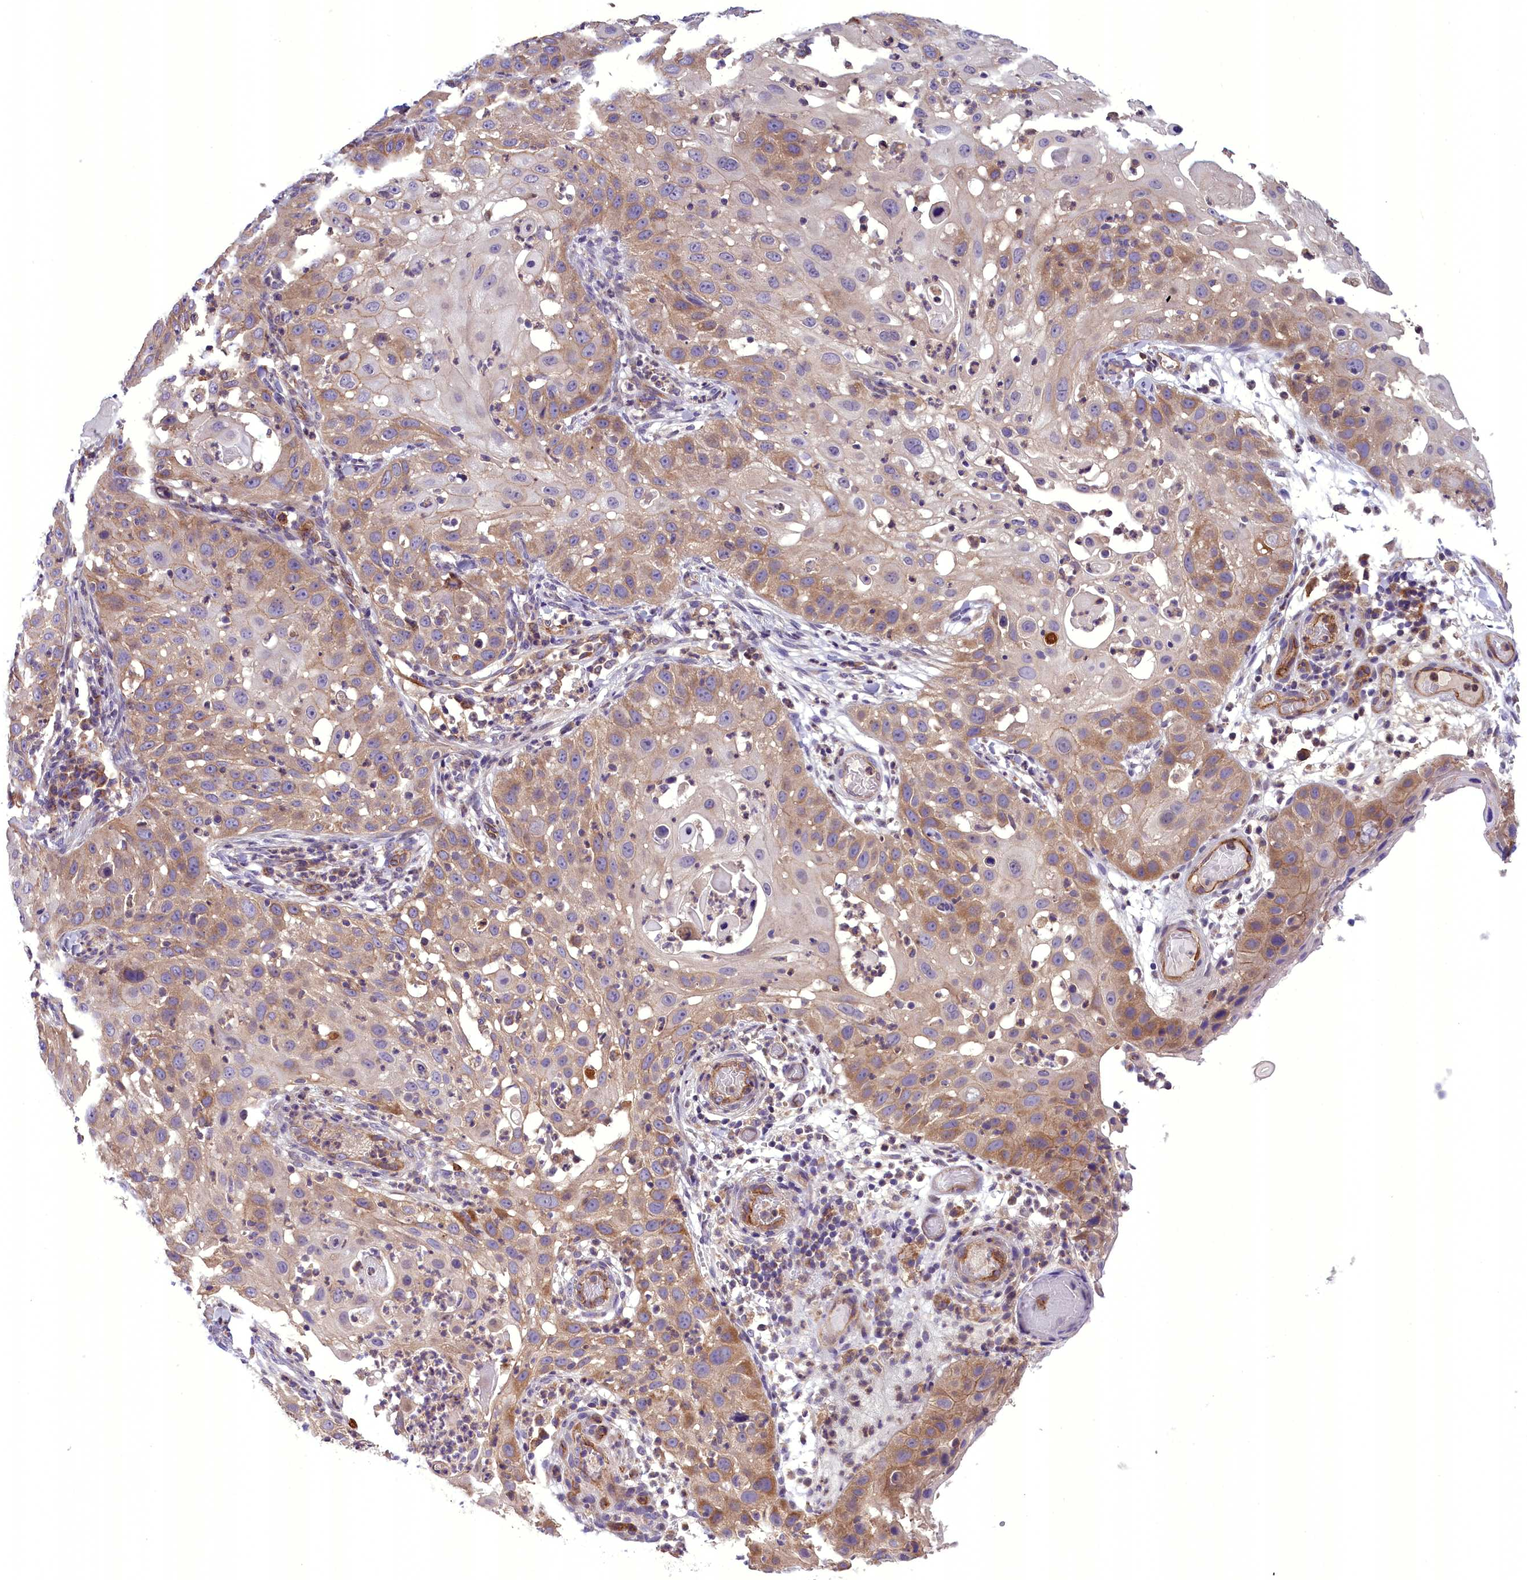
{"staining": {"intensity": "moderate", "quantity": "25%-75%", "location": "cytoplasmic/membranous"}, "tissue": "skin cancer", "cell_type": "Tumor cells", "image_type": "cancer", "snomed": [{"axis": "morphology", "description": "Squamous cell carcinoma, NOS"}, {"axis": "topography", "description": "Skin"}], "caption": "This is an image of IHC staining of skin squamous cell carcinoma, which shows moderate staining in the cytoplasmic/membranous of tumor cells.", "gene": "DNAJB9", "patient": {"sex": "female", "age": 44}}